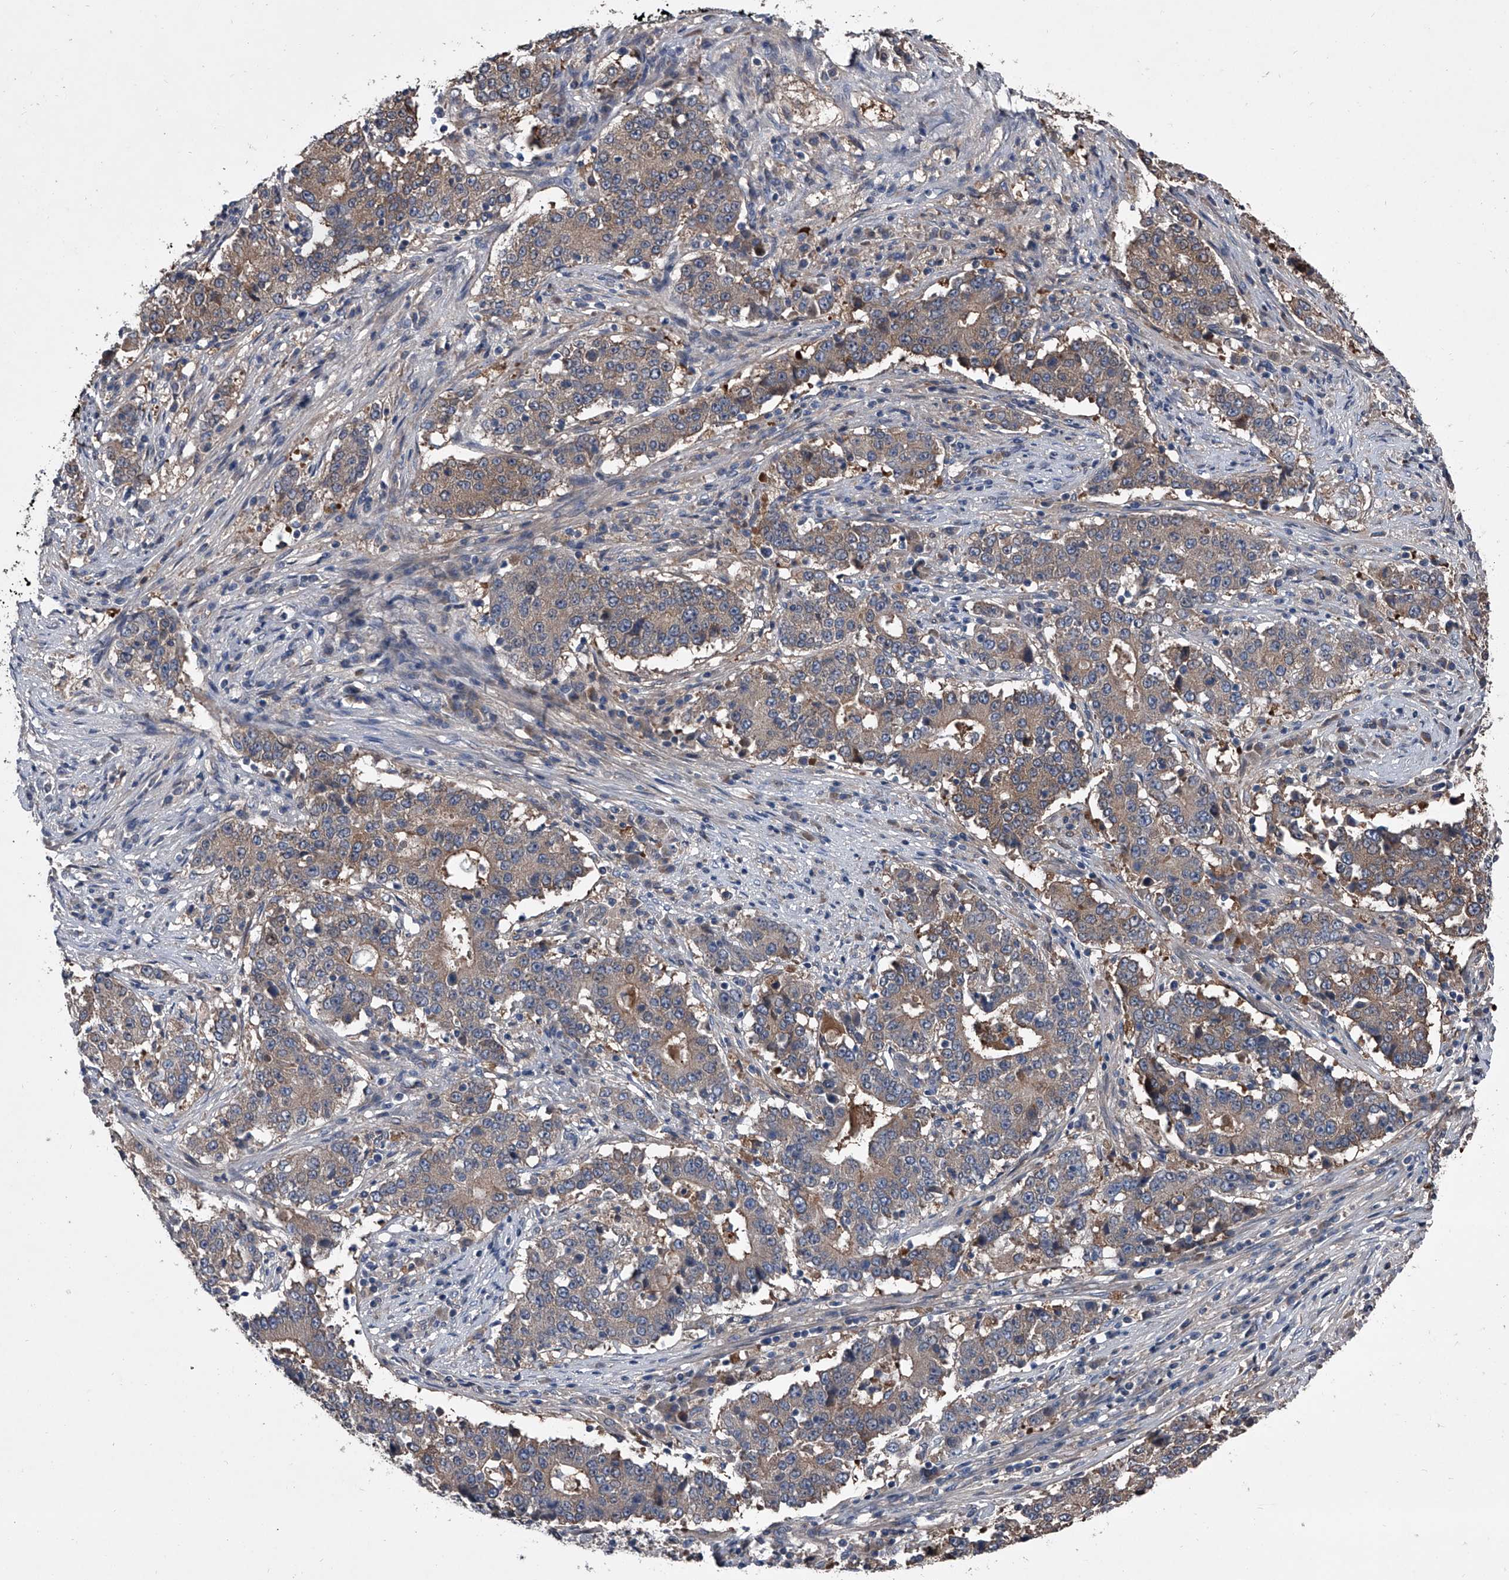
{"staining": {"intensity": "weak", "quantity": ">75%", "location": "cytoplasmic/membranous"}, "tissue": "stomach cancer", "cell_type": "Tumor cells", "image_type": "cancer", "snomed": [{"axis": "morphology", "description": "Adenocarcinoma, NOS"}, {"axis": "topography", "description": "Stomach"}], "caption": "Tumor cells reveal low levels of weak cytoplasmic/membranous staining in about >75% of cells in human stomach cancer.", "gene": "KIF13A", "patient": {"sex": "male", "age": 59}}